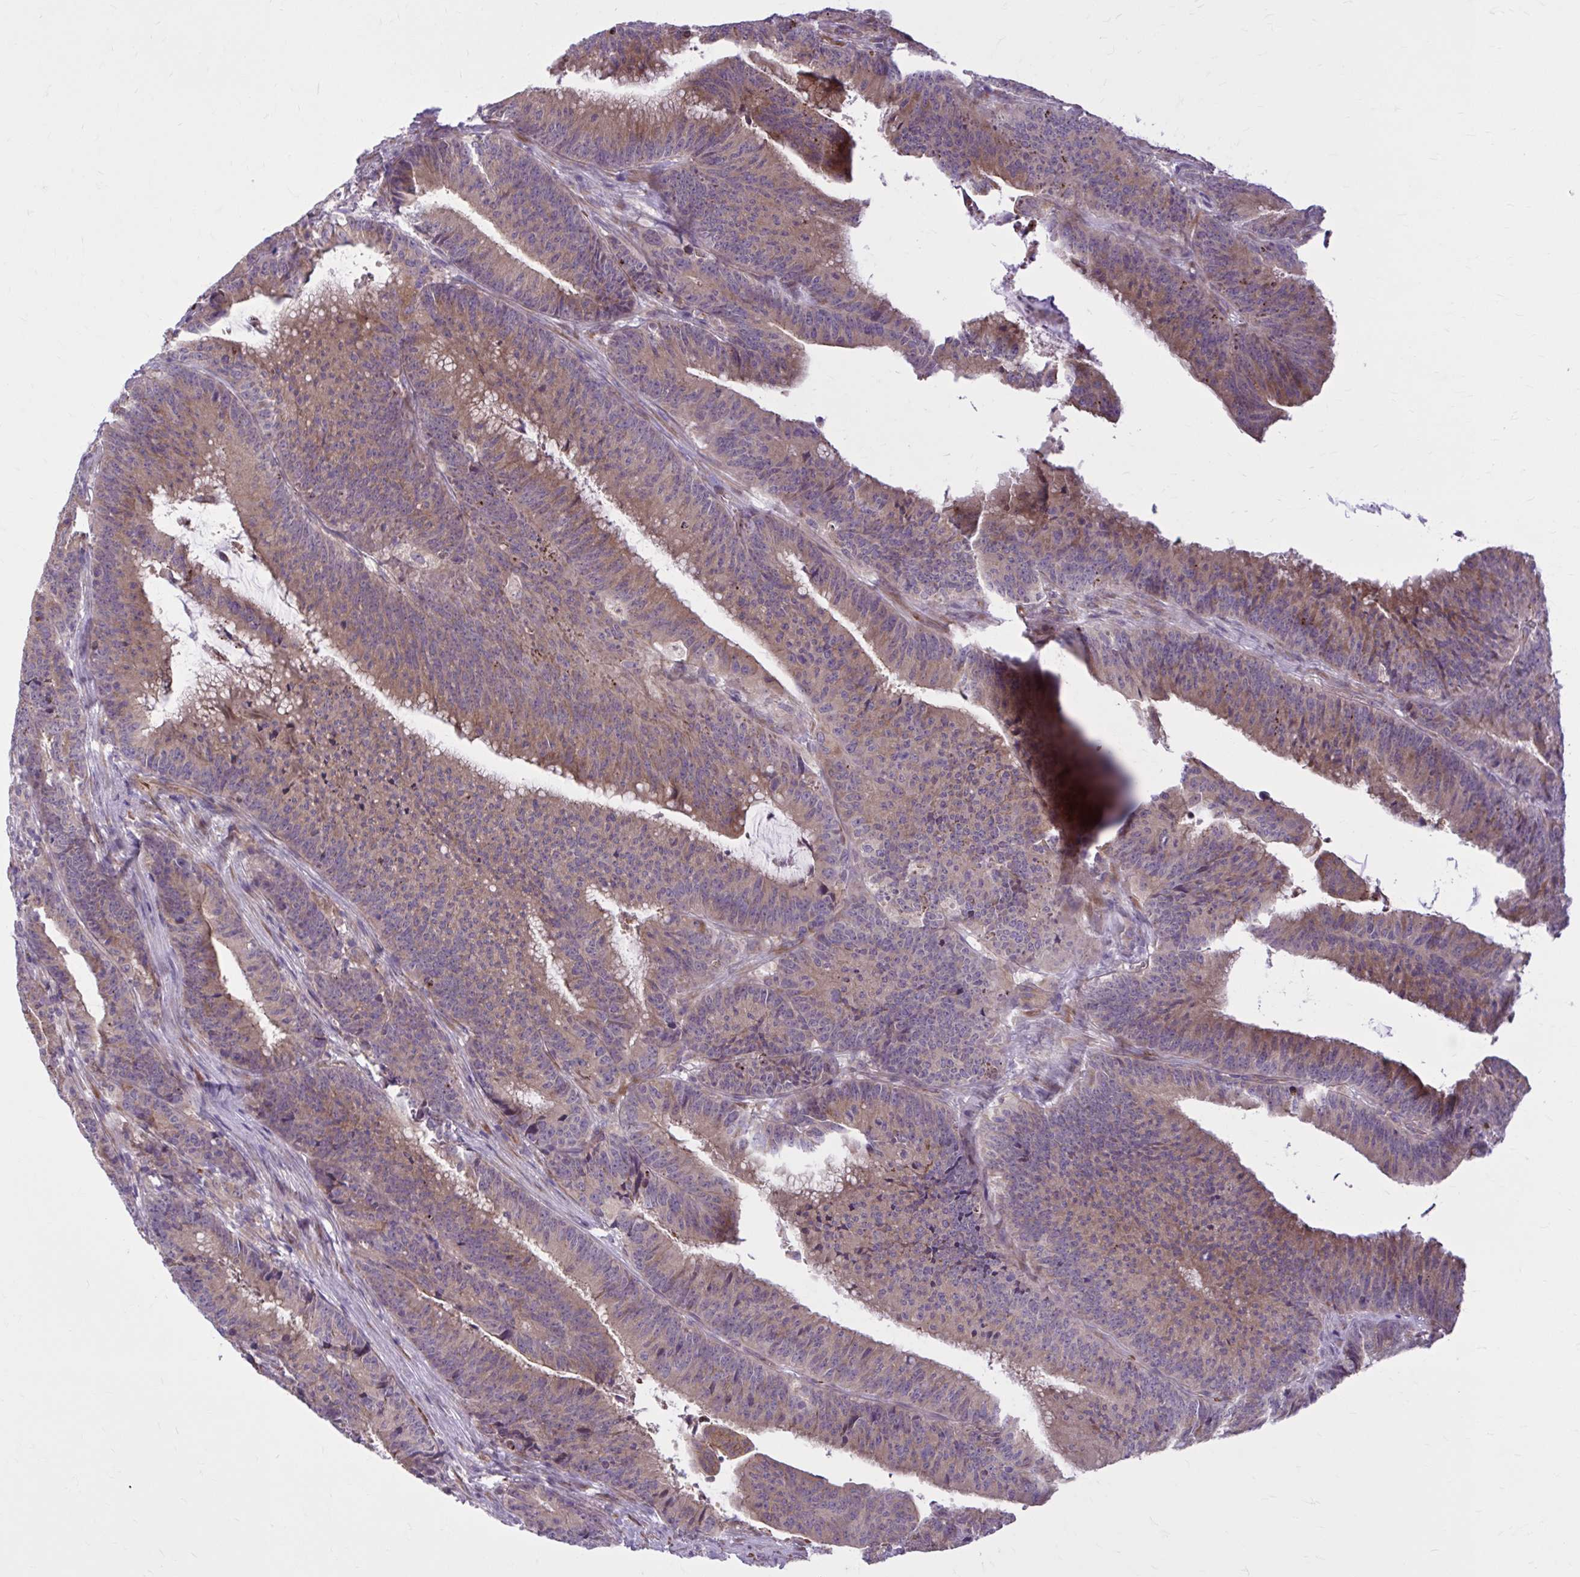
{"staining": {"intensity": "moderate", "quantity": "25%-75%", "location": "cytoplasmic/membranous"}, "tissue": "colorectal cancer", "cell_type": "Tumor cells", "image_type": "cancer", "snomed": [{"axis": "morphology", "description": "Adenocarcinoma, NOS"}, {"axis": "topography", "description": "Colon"}], "caption": "DAB (3,3'-diaminobenzidine) immunohistochemical staining of human colorectal cancer exhibits moderate cytoplasmic/membranous protein staining in about 25%-75% of tumor cells. The protein is shown in brown color, while the nuclei are stained blue.", "gene": "SNF8", "patient": {"sex": "female", "age": 78}}